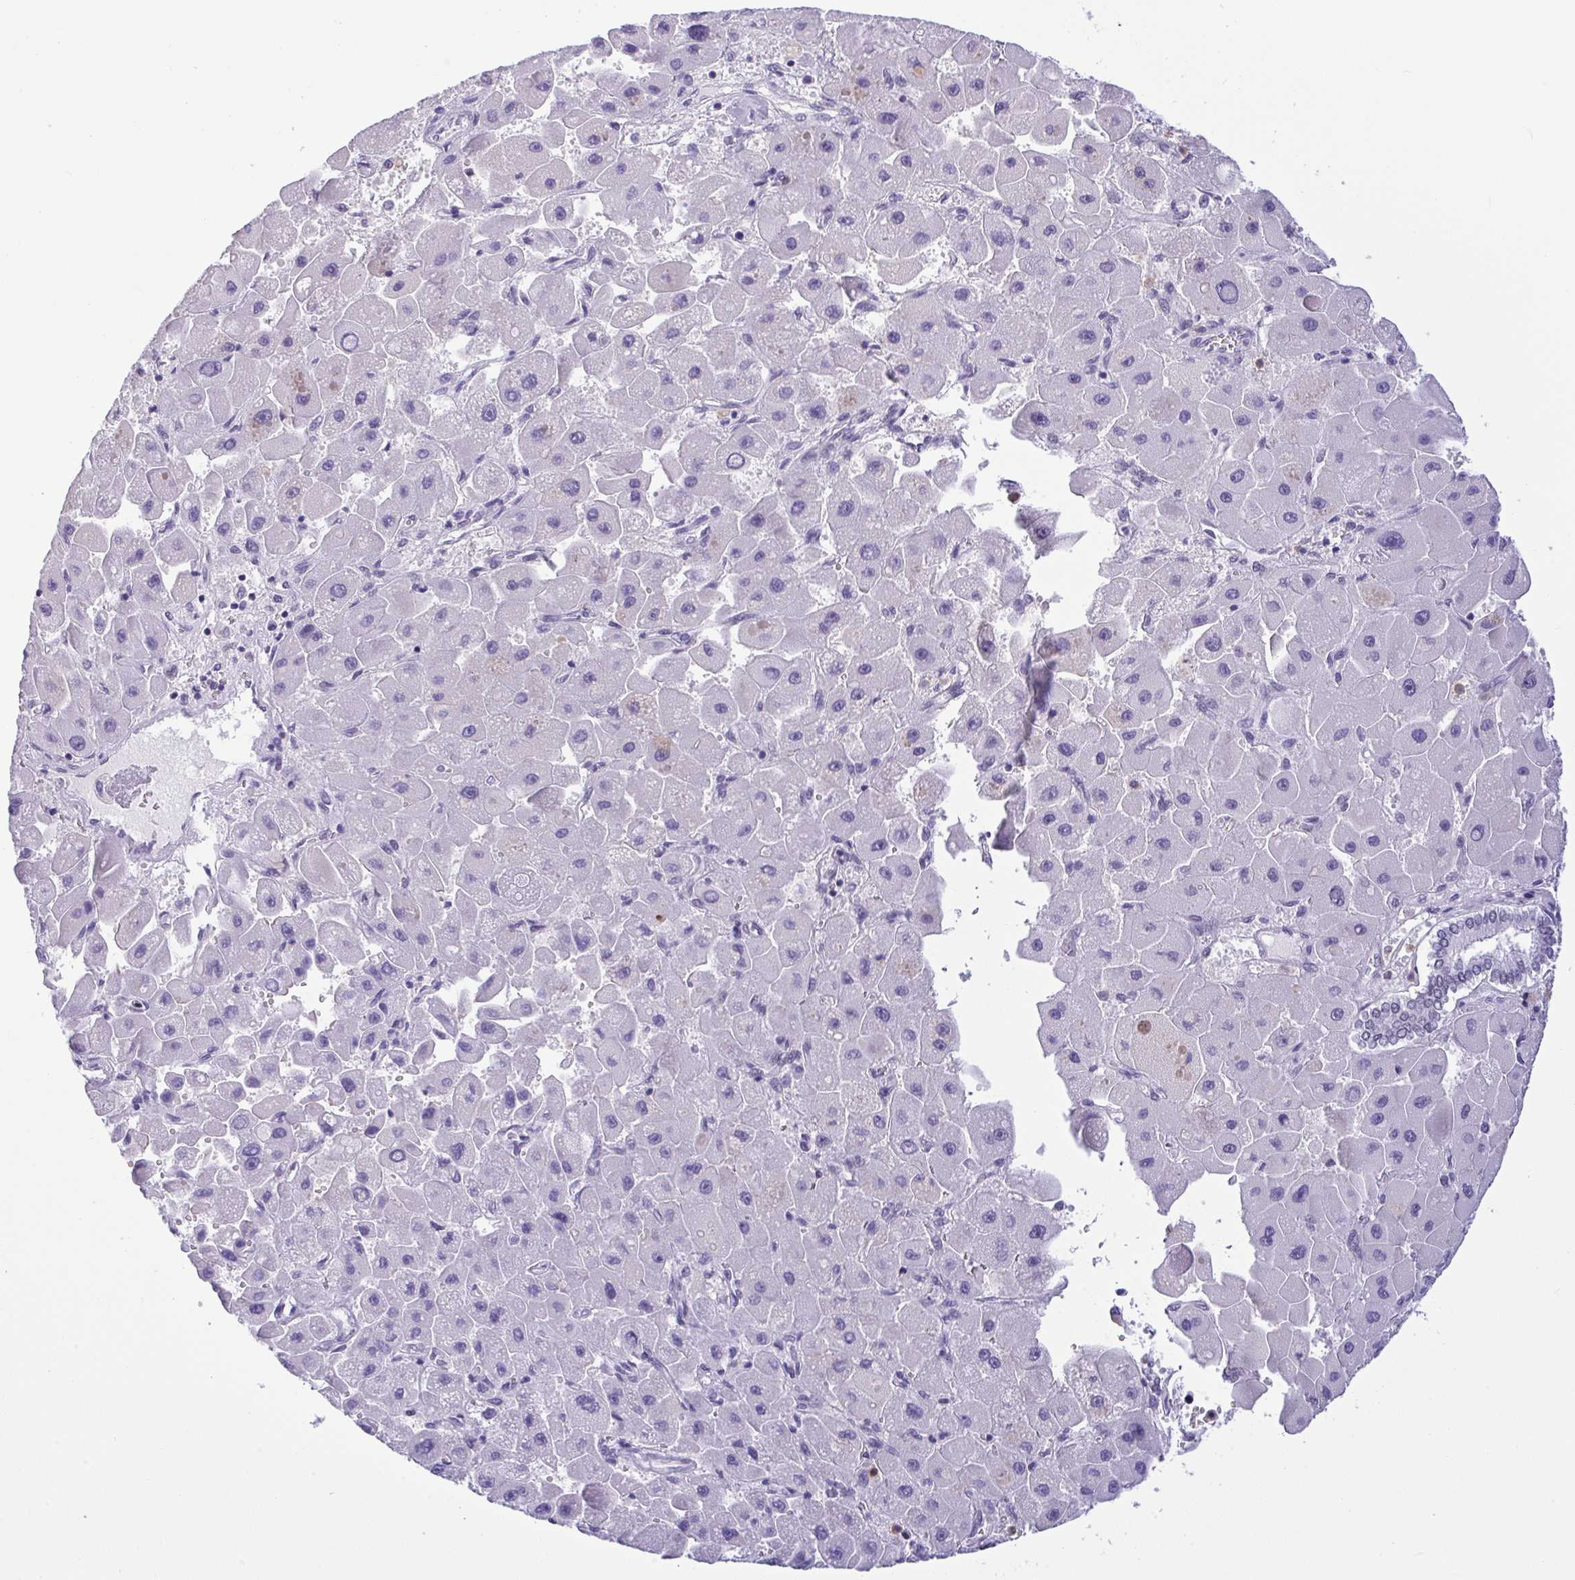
{"staining": {"intensity": "negative", "quantity": "none", "location": "none"}, "tissue": "liver cancer", "cell_type": "Tumor cells", "image_type": "cancer", "snomed": [{"axis": "morphology", "description": "Carcinoma, Hepatocellular, NOS"}, {"axis": "topography", "description": "Liver"}], "caption": "Tumor cells are negative for brown protein staining in liver cancer. (DAB (3,3'-diaminobenzidine) IHC with hematoxylin counter stain).", "gene": "YBX2", "patient": {"sex": "male", "age": 24}}